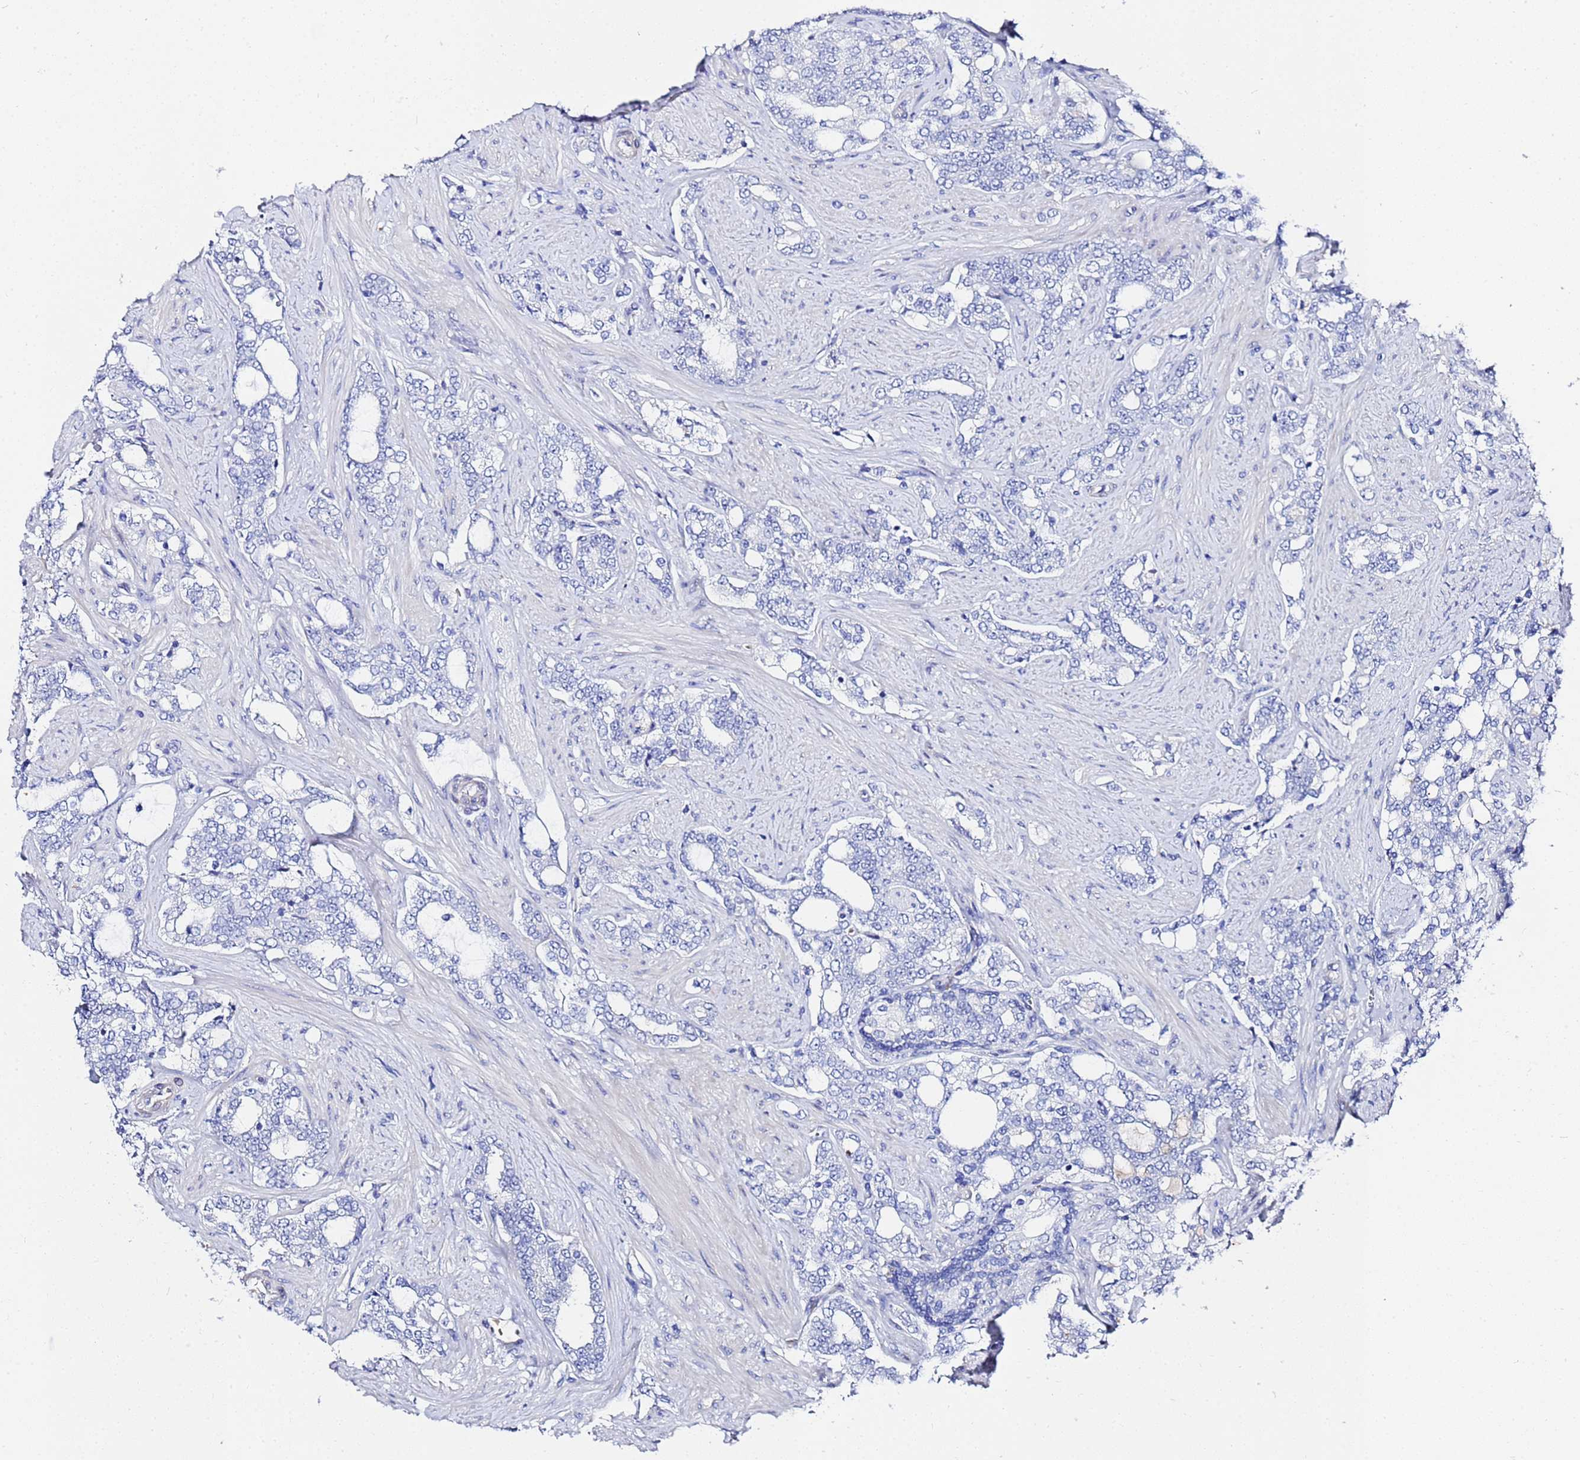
{"staining": {"intensity": "negative", "quantity": "none", "location": "none"}, "tissue": "prostate cancer", "cell_type": "Tumor cells", "image_type": "cancer", "snomed": [{"axis": "morphology", "description": "Adenocarcinoma, High grade"}, {"axis": "topography", "description": "Prostate"}], "caption": "An immunohistochemistry (IHC) photomicrograph of adenocarcinoma (high-grade) (prostate) is shown. There is no staining in tumor cells of adenocarcinoma (high-grade) (prostate). (DAB IHC visualized using brightfield microscopy, high magnification).", "gene": "ZNF26", "patient": {"sex": "male", "age": 64}}